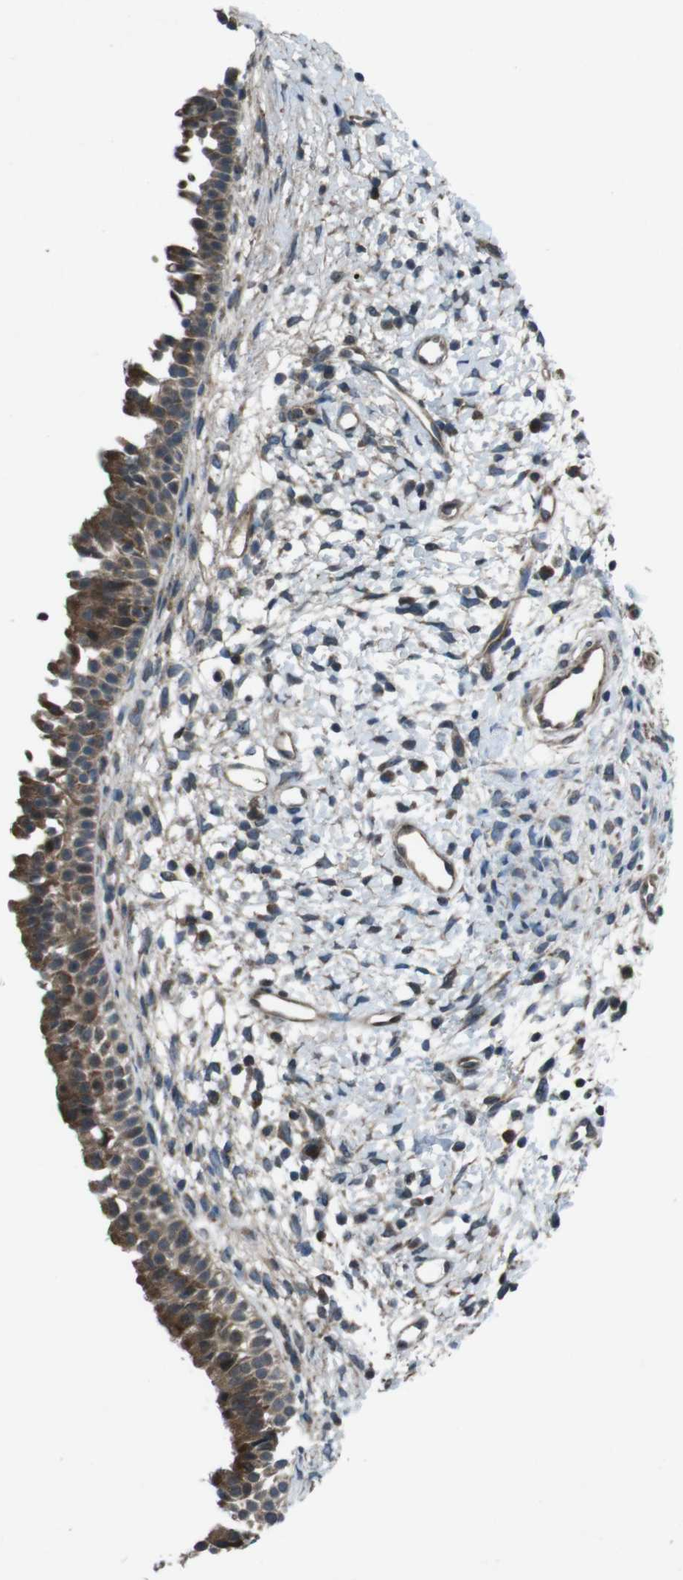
{"staining": {"intensity": "moderate", "quantity": ">75%", "location": "cytoplasmic/membranous"}, "tissue": "nasopharynx", "cell_type": "Respiratory epithelial cells", "image_type": "normal", "snomed": [{"axis": "morphology", "description": "Normal tissue, NOS"}, {"axis": "topography", "description": "Nasopharynx"}], "caption": "A histopathology image showing moderate cytoplasmic/membranous positivity in approximately >75% of respiratory epithelial cells in normal nasopharynx, as visualized by brown immunohistochemical staining.", "gene": "SLC27A4", "patient": {"sex": "male", "age": 22}}